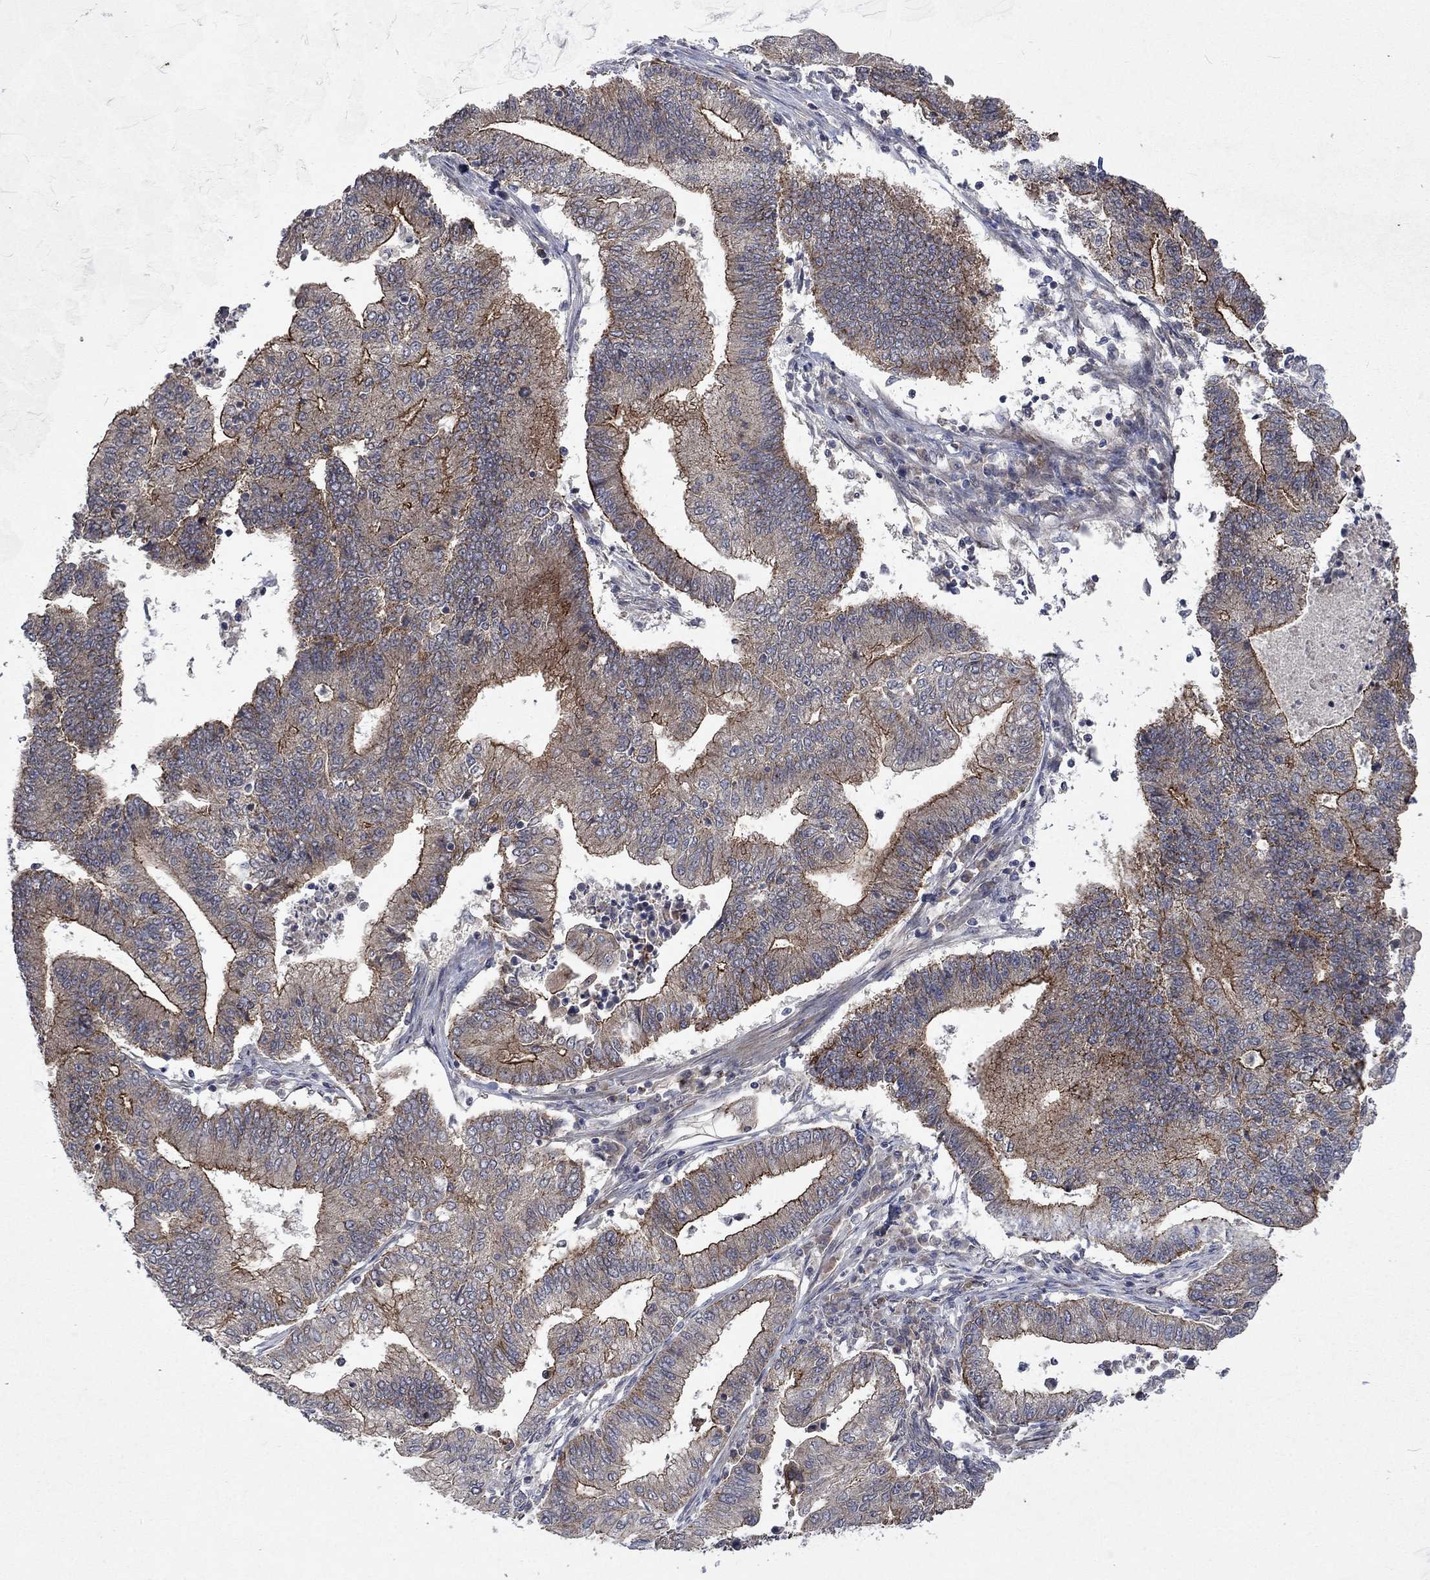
{"staining": {"intensity": "strong", "quantity": "25%-75%", "location": "cytoplasmic/membranous"}, "tissue": "endometrial cancer", "cell_type": "Tumor cells", "image_type": "cancer", "snomed": [{"axis": "morphology", "description": "Adenocarcinoma, NOS"}, {"axis": "topography", "description": "Uterus"}, {"axis": "topography", "description": "Endometrium"}], "caption": "A high amount of strong cytoplasmic/membranous expression is identified in approximately 25%-75% of tumor cells in endometrial cancer (adenocarcinoma) tissue.", "gene": "PPP1R9A", "patient": {"sex": "female", "age": 54}}